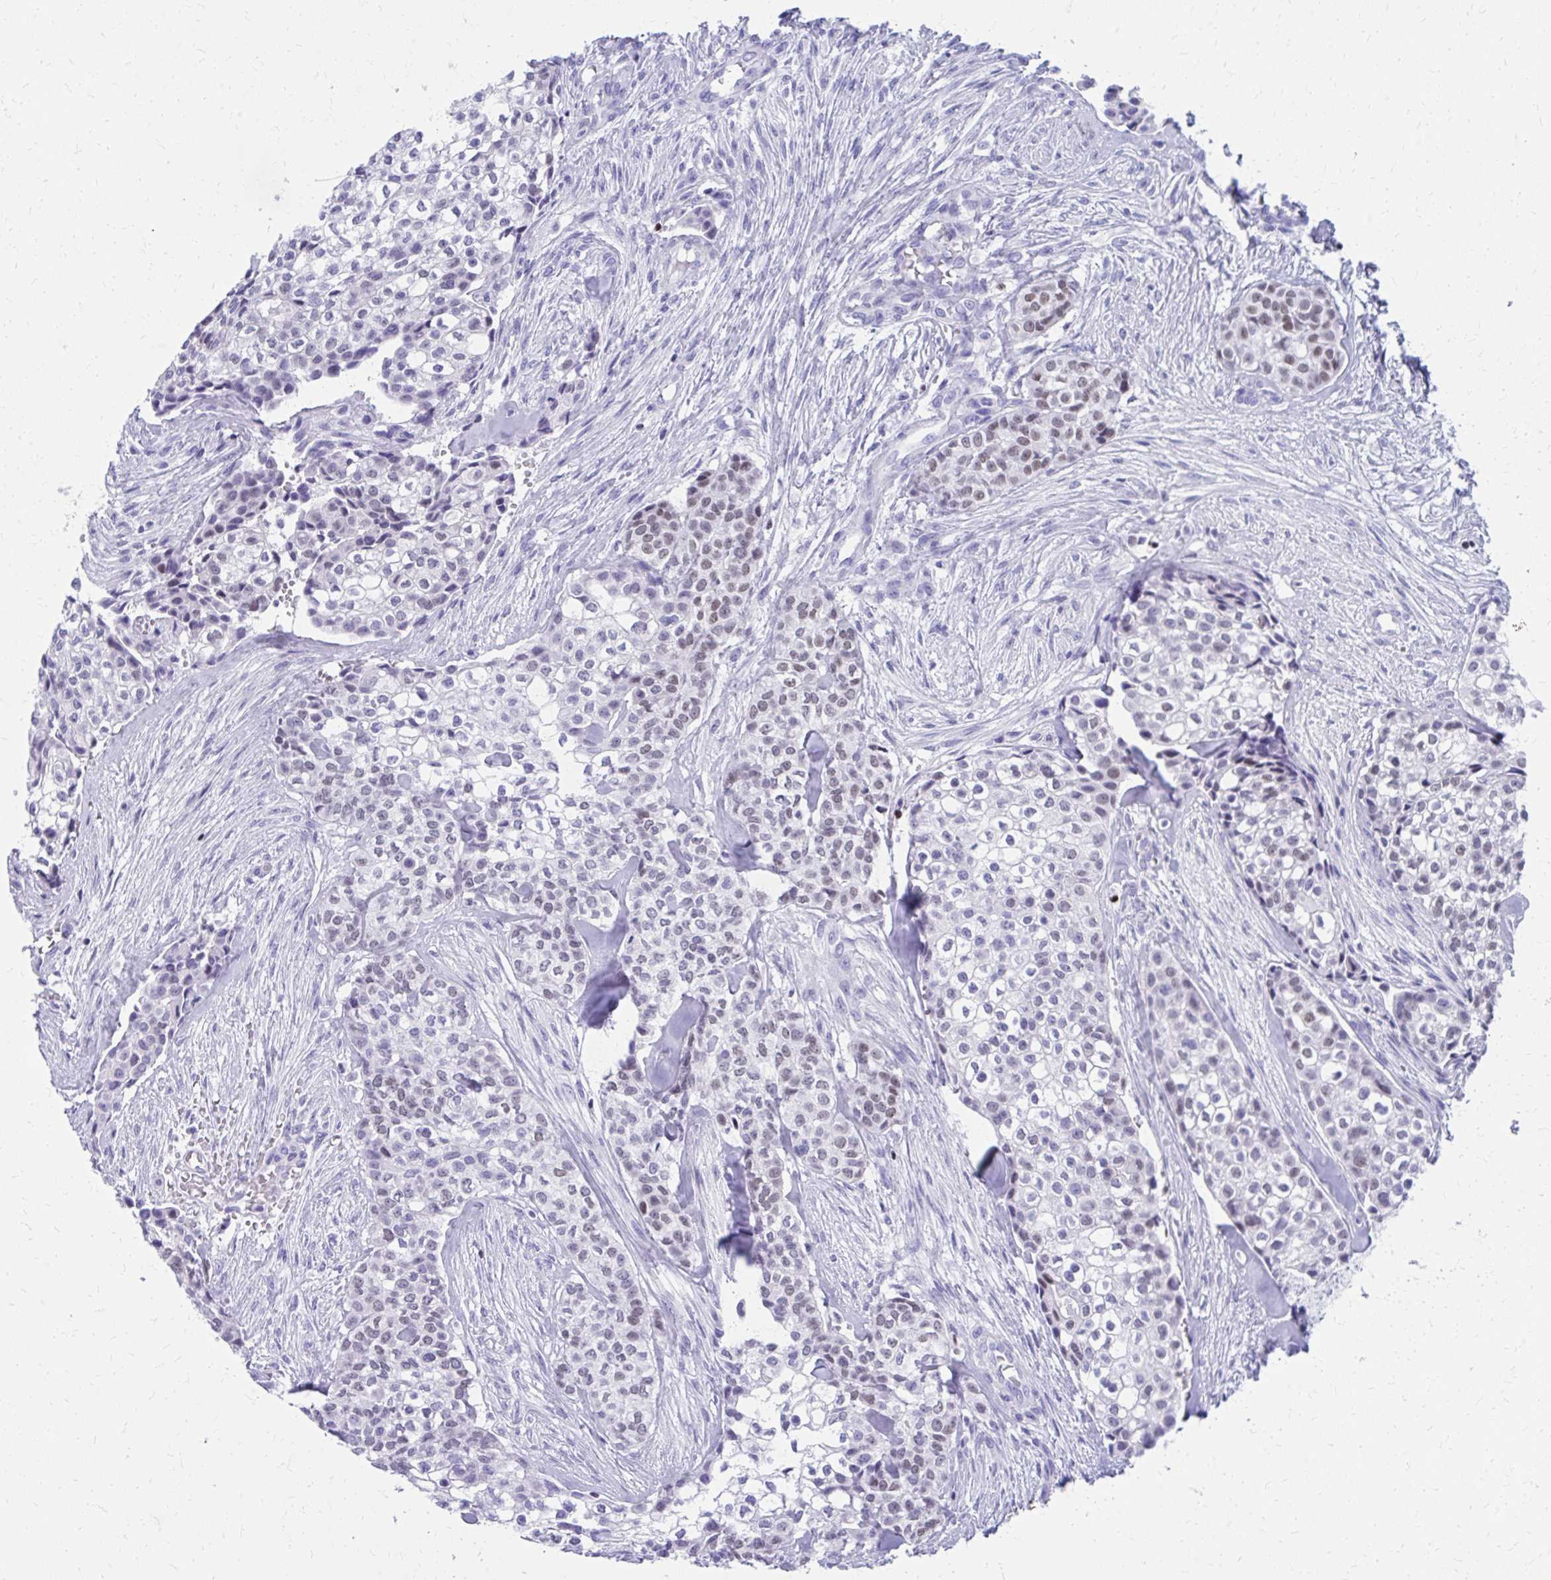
{"staining": {"intensity": "weak", "quantity": "<25%", "location": "nuclear"}, "tissue": "head and neck cancer", "cell_type": "Tumor cells", "image_type": "cancer", "snomed": [{"axis": "morphology", "description": "Adenocarcinoma, NOS"}, {"axis": "topography", "description": "Head-Neck"}], "caption": "There is no significant expression in tumor cells of head and neck cancer (adenocarcinoma).", "gene": "RUNX3", "patient": {"sex": "male", "age": 81}}